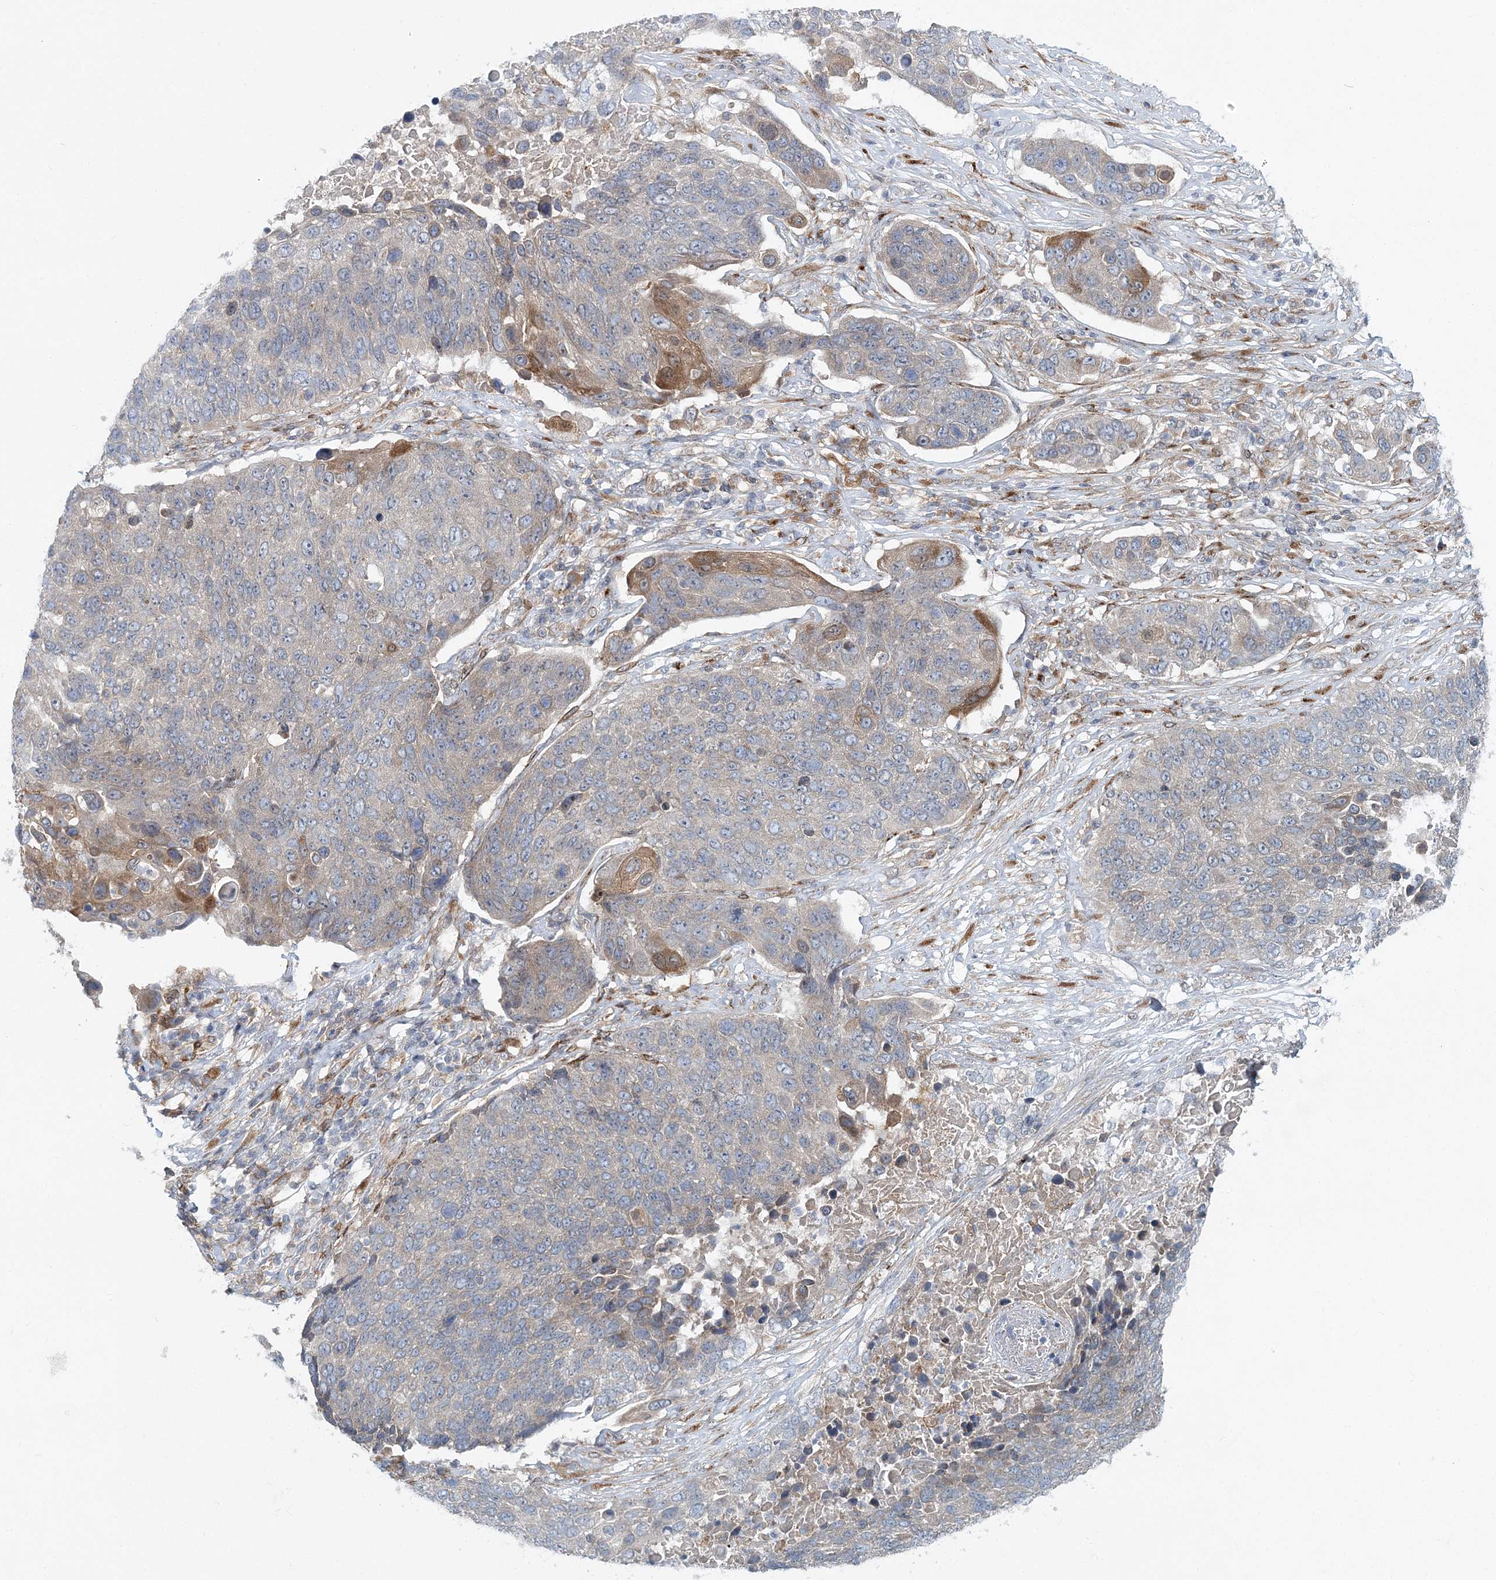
{"staining": {"intensity": "negative", "quantity": "none", "location": "none"}, "tissue": "lung cancer", "cell_type": "Tumor cells", "image_type": "cancer", "snomed": [{"axis": "morphology", "description": "Squamous cell carcinoma, NOS"}, {"axis": "topography", "description": "Lung"}], "caption": "IHC histopathology image of lung squamous cell carcinoma stained for a protein (brown), which demonstrates no expression in tumor cells.", "gene": "NBAS", "patient": {"sex": "male", "age": 66}}